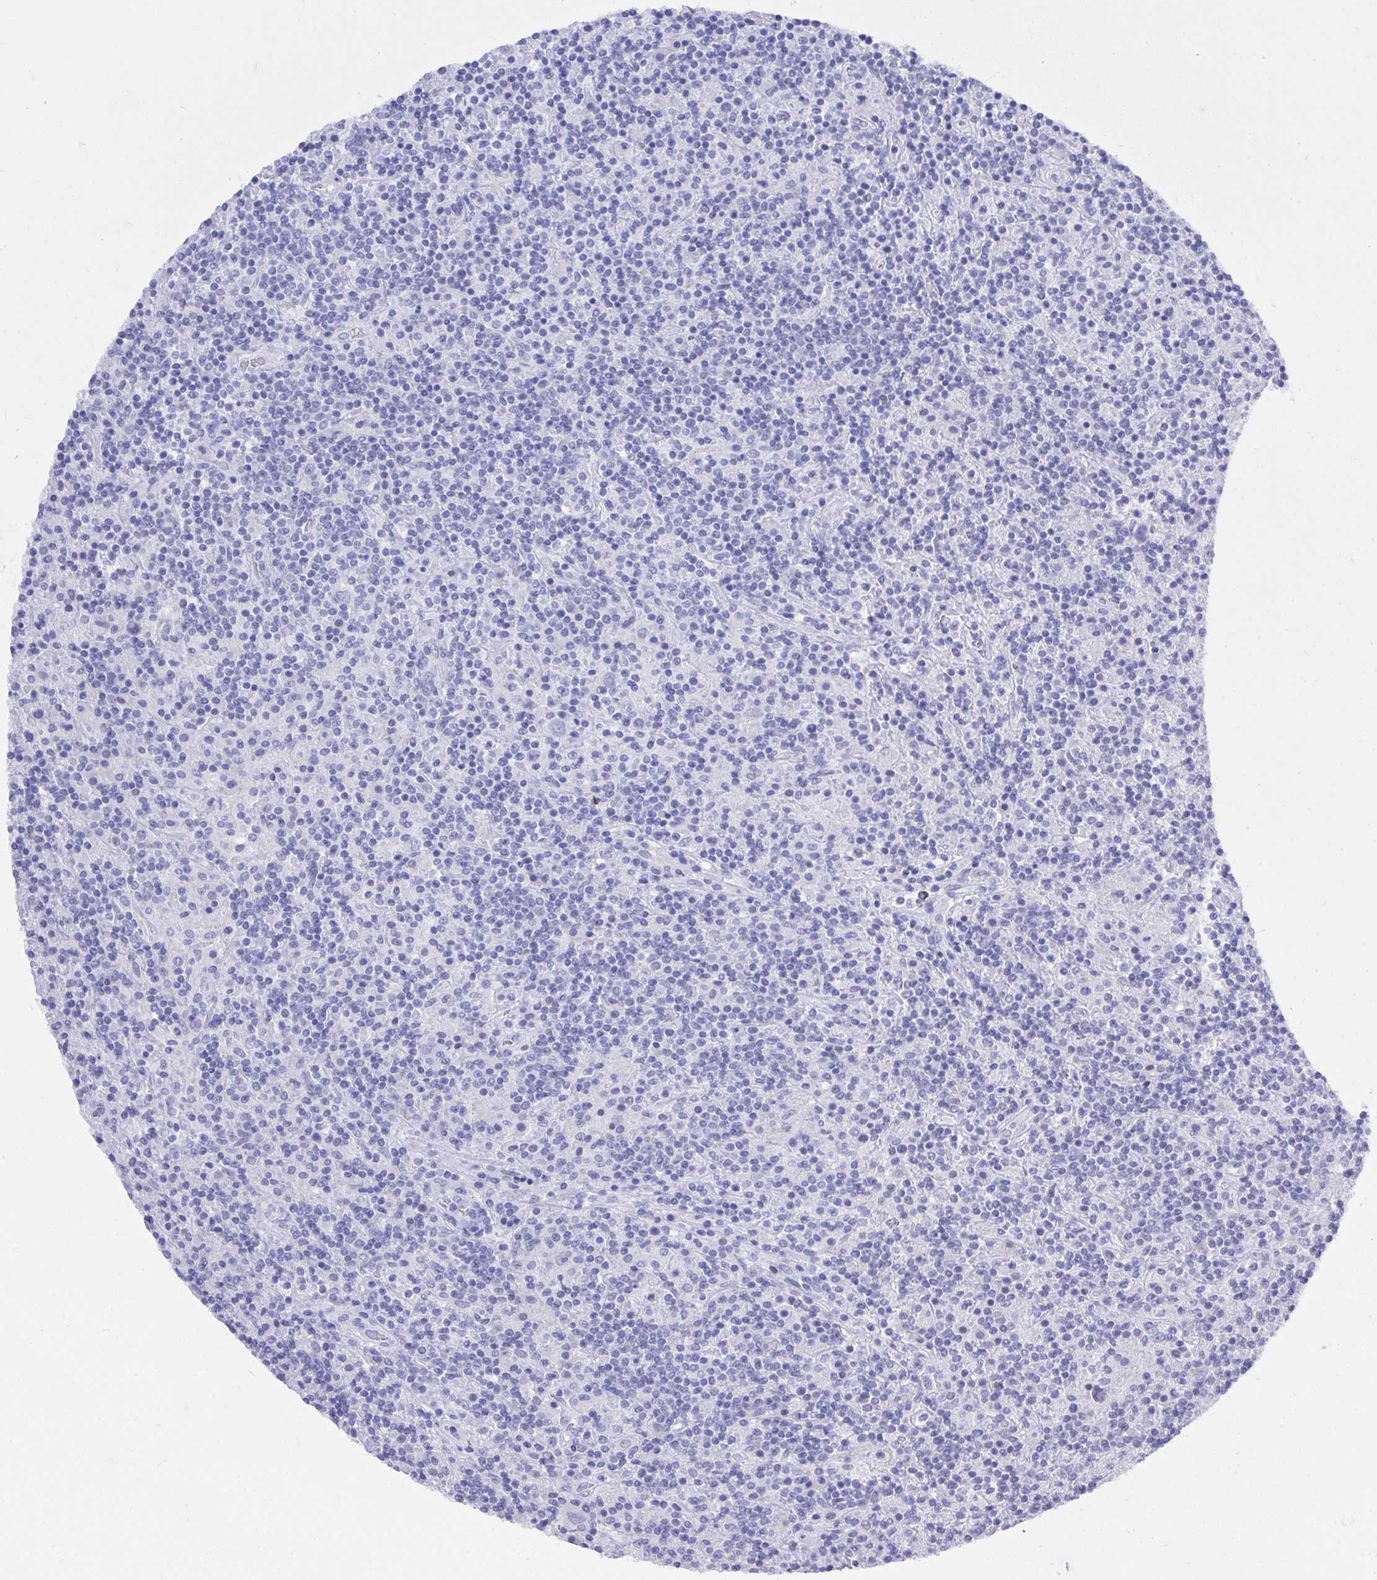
{"staining": {"intensity": "negative", "quantity": "none", "location": "none"}, "tissue": "lymphoma", "cell_type": "Tumor cells", "image_type": "cancer", "snomed": [{"axis": "morphology", "description": "Hodgkin's disease, NOS"}, {"axis": "topography", "description": "Lymph node"}], "caption": "IHC of lymphoma reveals no staining in tumor cells. Brightfield microscopy of immunohistochemistry (IHC) stained with DAB (brown) and hematoxylin (blue), captured at high magnification.", "gene": "MS4A12", "patient": {"sex": "male", "age": 70}}